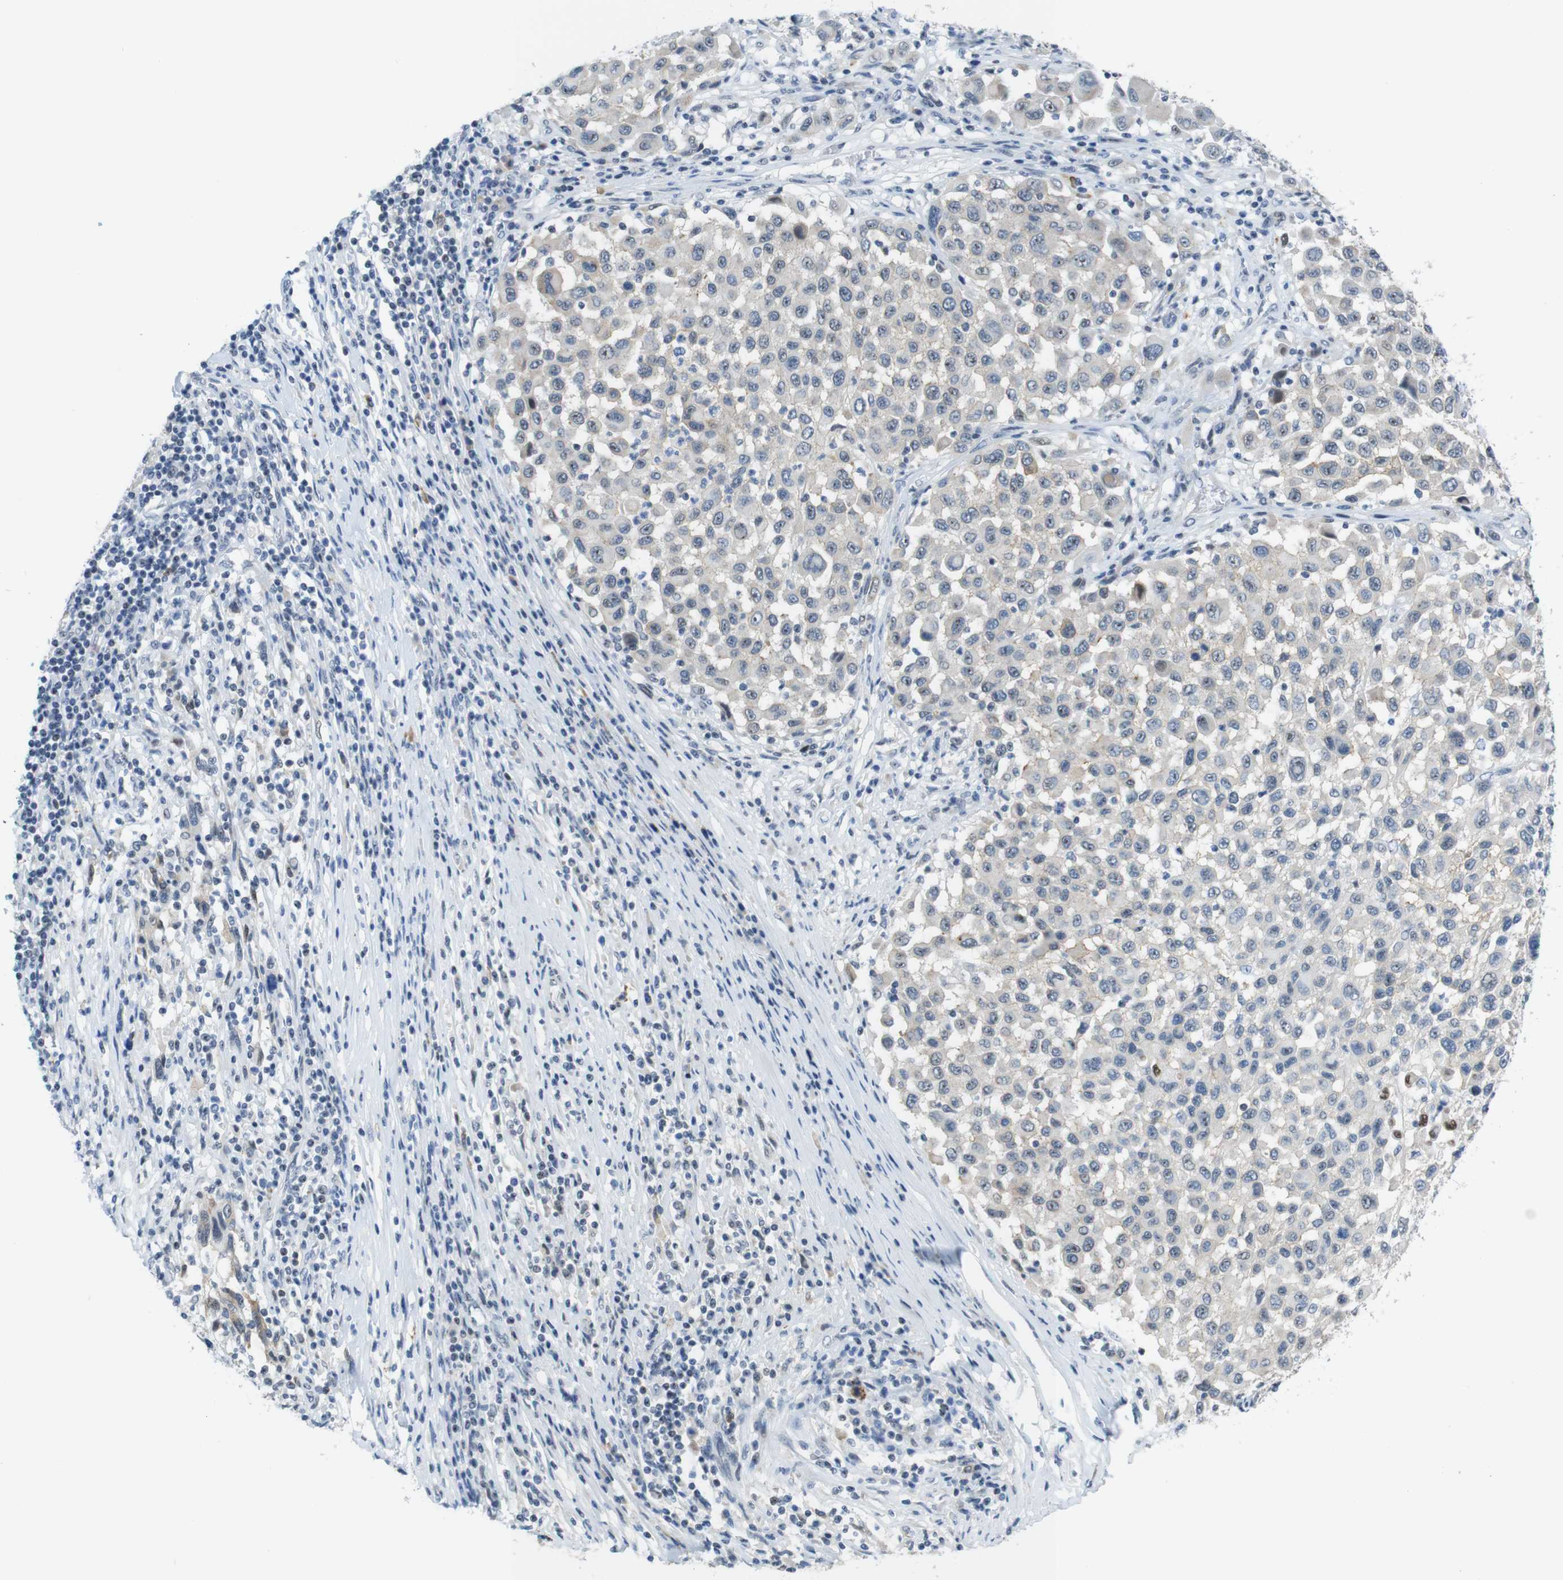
{"staining": {"intensity": "negative", "quantity": "none", "location": "none"}, "tissue": "melanoma", "cell_type": "Tumor cells", "image_type": "cancer", "snomed": [{"axis": "morphology", "description": "Malignant melanoma, Metastatic site"}, {"axis": "topography", "description": "Lymph node"}], "caption": "Immunohistochemistry (IHC) of human melanoma exhibits no positivity in tumor cells.", "gene": "TJP3", "patient": {"sex": "male", "age": 61}}